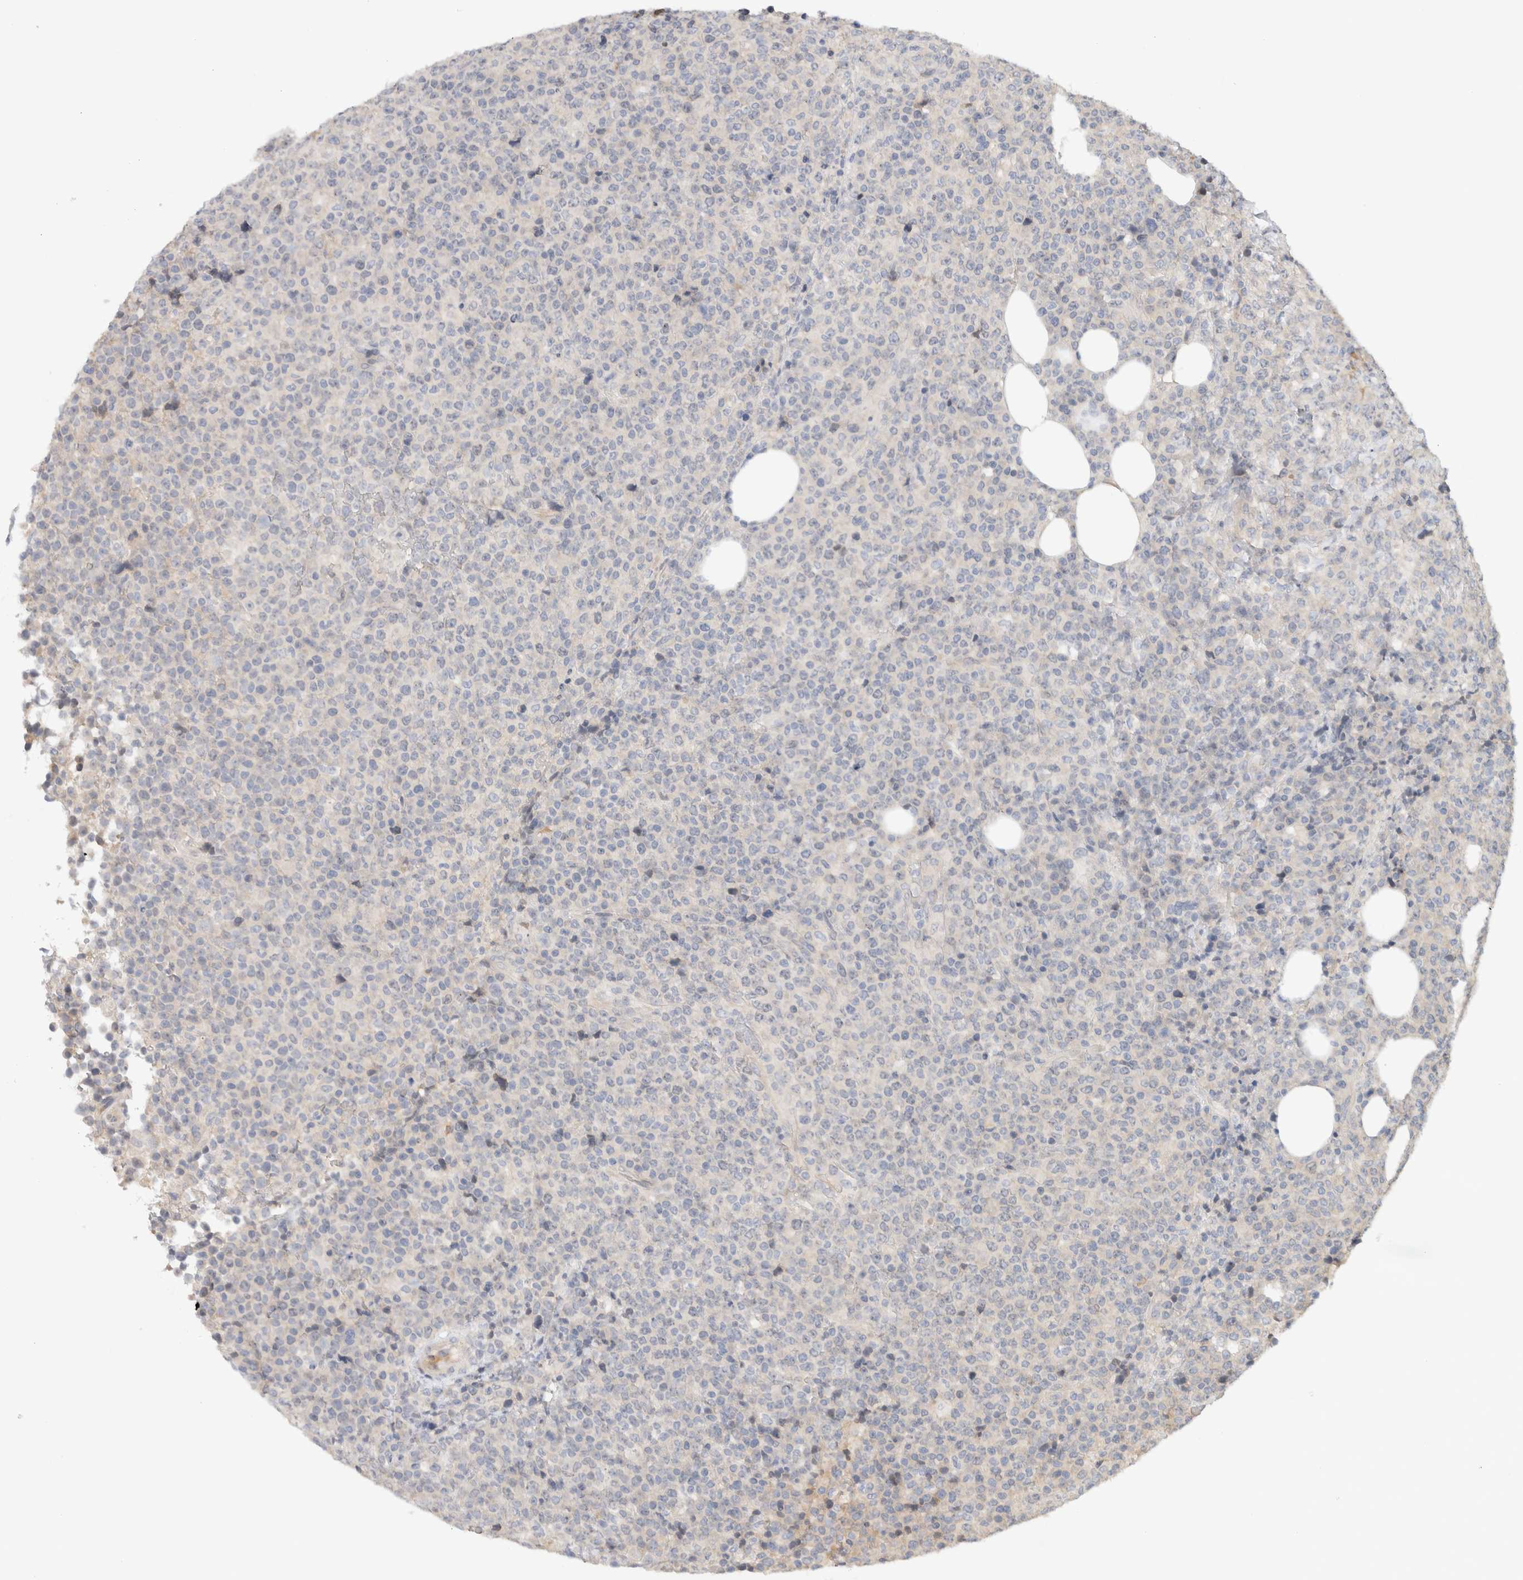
{"staining": {"intensity": "negative", "quantity": "none", "location": "none"}, "tissue": "lymphoma", "cell_type": "Tumor cells", "image_type": "cancer", "snomed": [{"axis": "morphology", "description": "Malignant lymphoma, non-Hodgkin's type, High grade"}, {"axis": "topography", "description": "Lymph node"}], "caption": "Immunohistochemistry (IHC) image of neoplastic tissue: human lymphoma stained with DAB shows no significant protein positivity in tumor cells.", "gene": "SPRTN", "patient": {"sex": "male", "age": 13}}